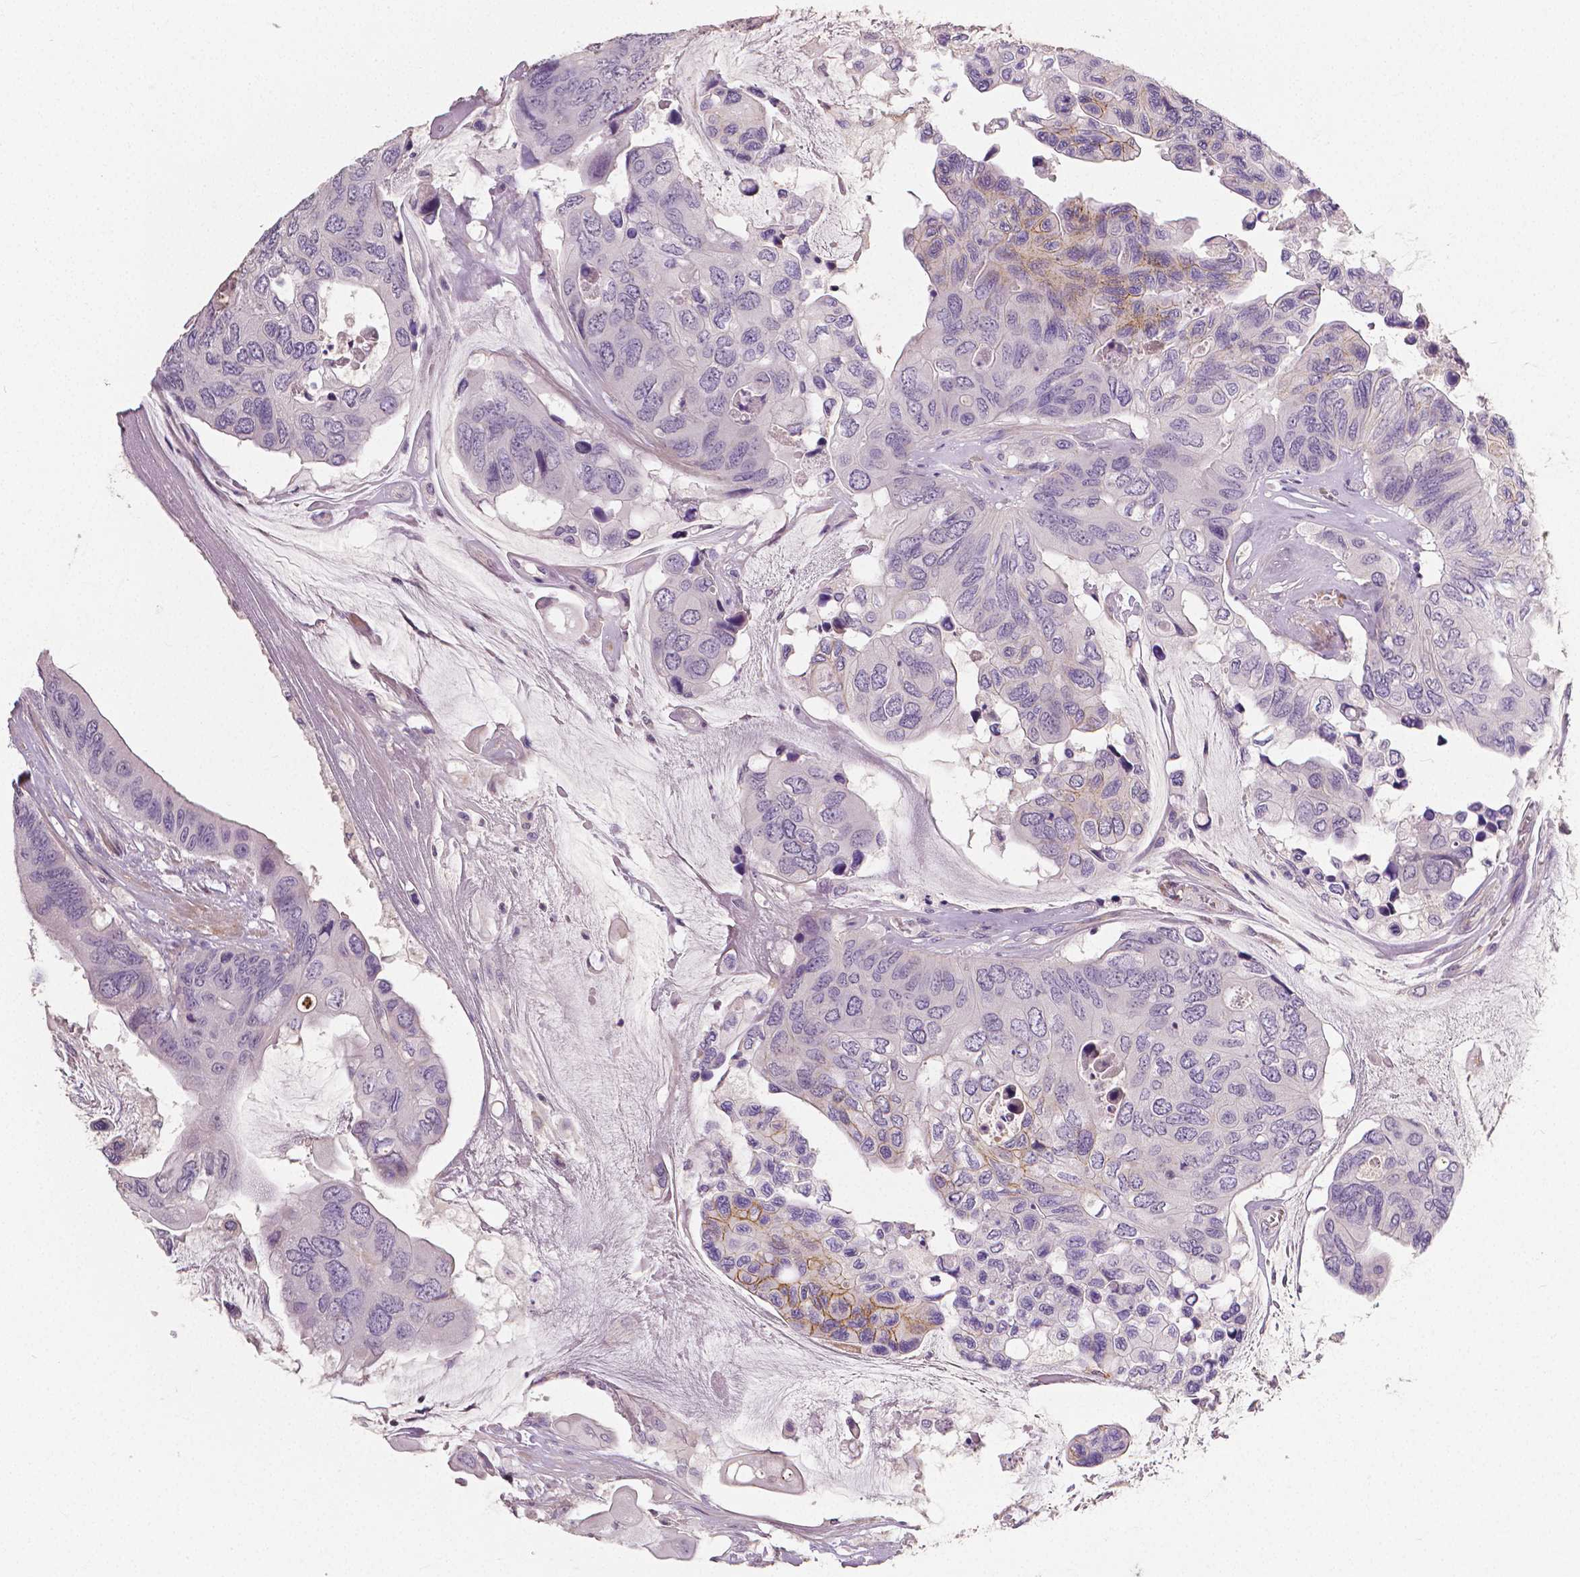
{"staining": {"intensity": "negative", "quantity": "none", "location": "none"}, "tissue": "colorectal cancer", "cell_type": "Tumor cells", "image_type": "cancer", "snomed": [{"axis": "morphology", "description": "Adenocarcinoma, NOS"}, {"axis": "topography", "description": "Rectum"}], "caption": "This is a image of immunohistochemistry (IHC) staining of adenocarcinoma (colorectal), which shows no positivity in tumor cells.", "gene": "FLT1", "patient": {"sex": "male", "age": 63}}